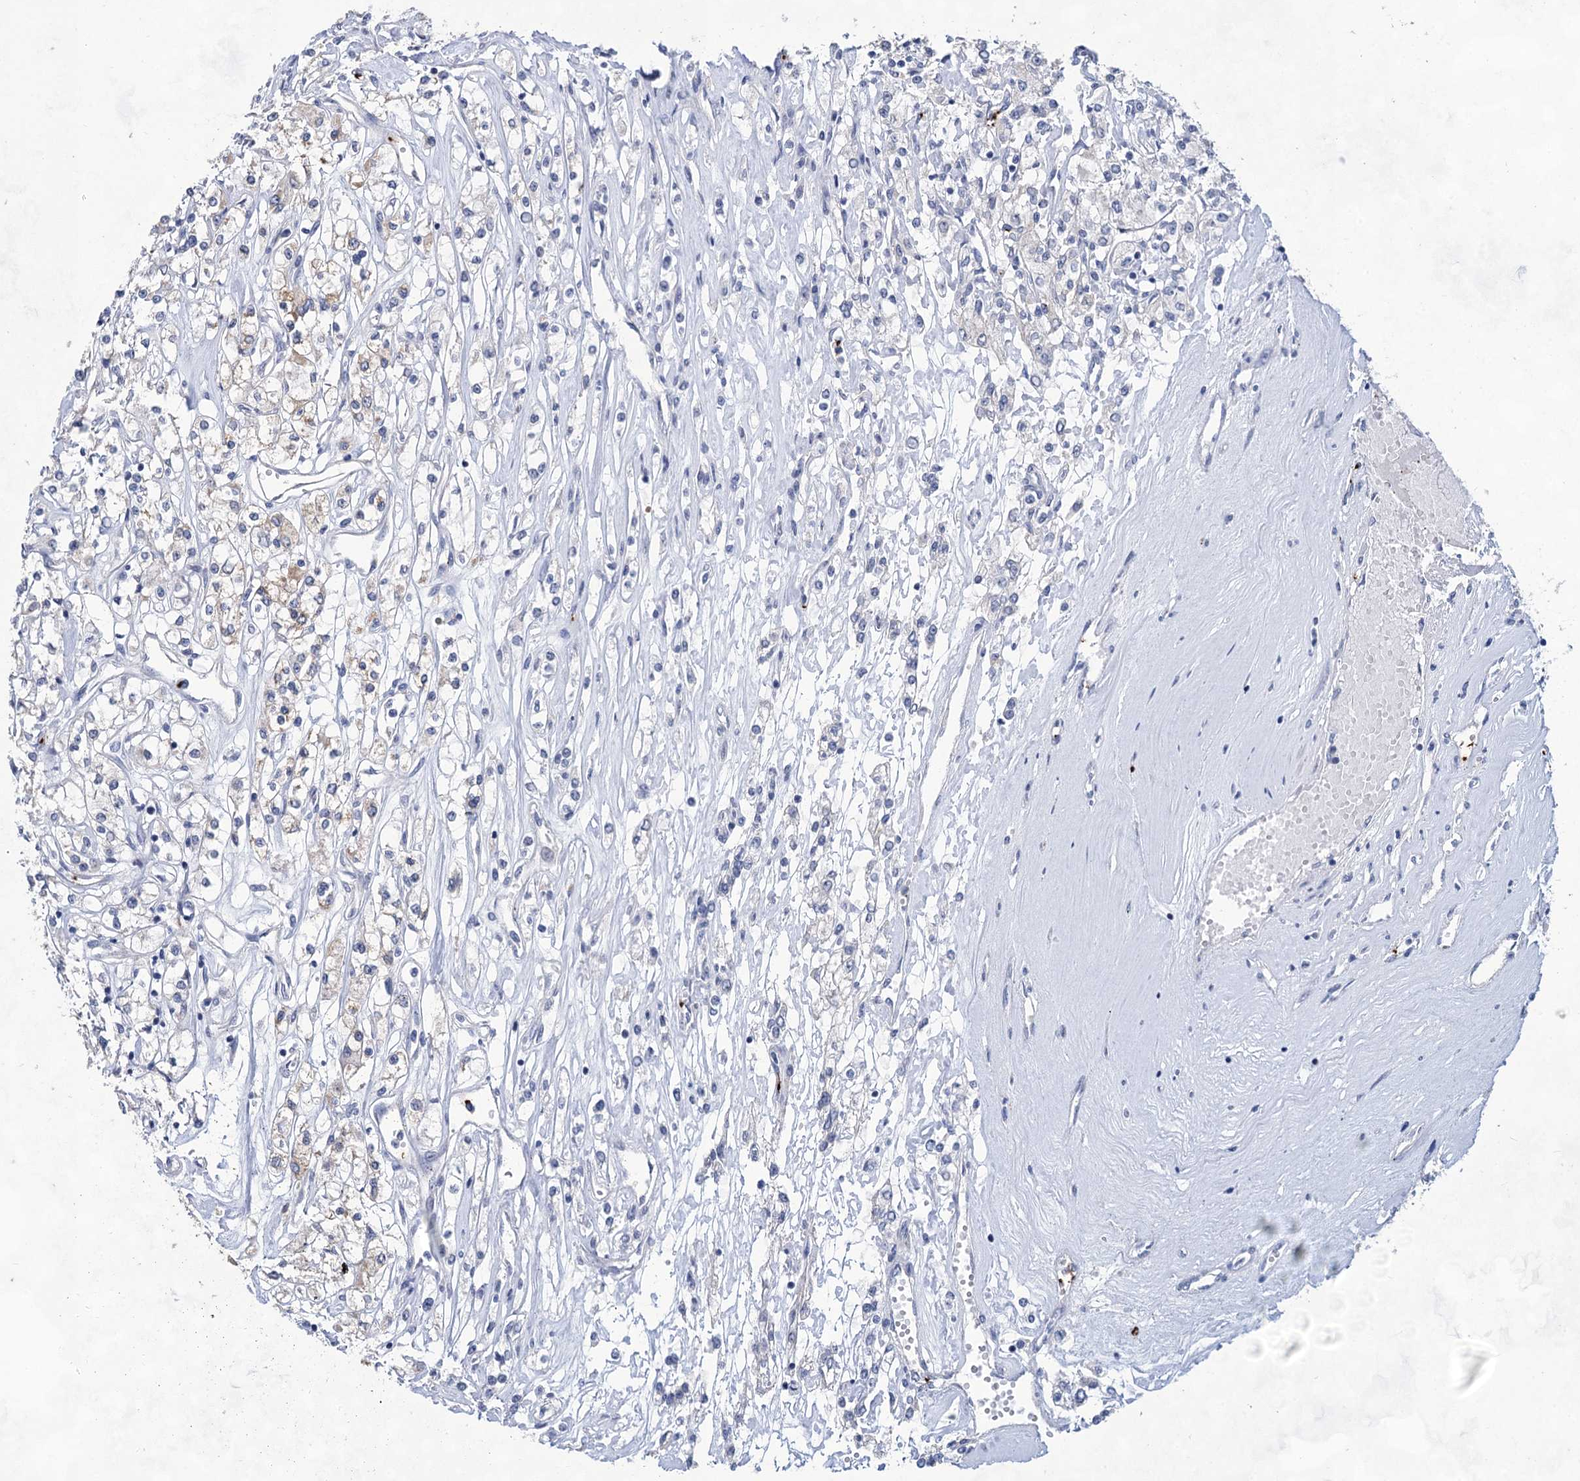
{"staining": {"intensity": "negative", "quantity": "none", "location": "none"}, "tissue": "renal cancer", "cell_type": "Tumor cells", "image_type": "cancer", "snomed": [{"axis": "morphology", "description": "Adenocarcinoma, NOS"}, {"axis": "topography", "description": "Kidney"}], "caption": "Renal cancer was stained to show a protein in brown. There is no significant positivity in tumor cells.", "gene": "MON2", "patient": {"sex": "female", "age": 59}}